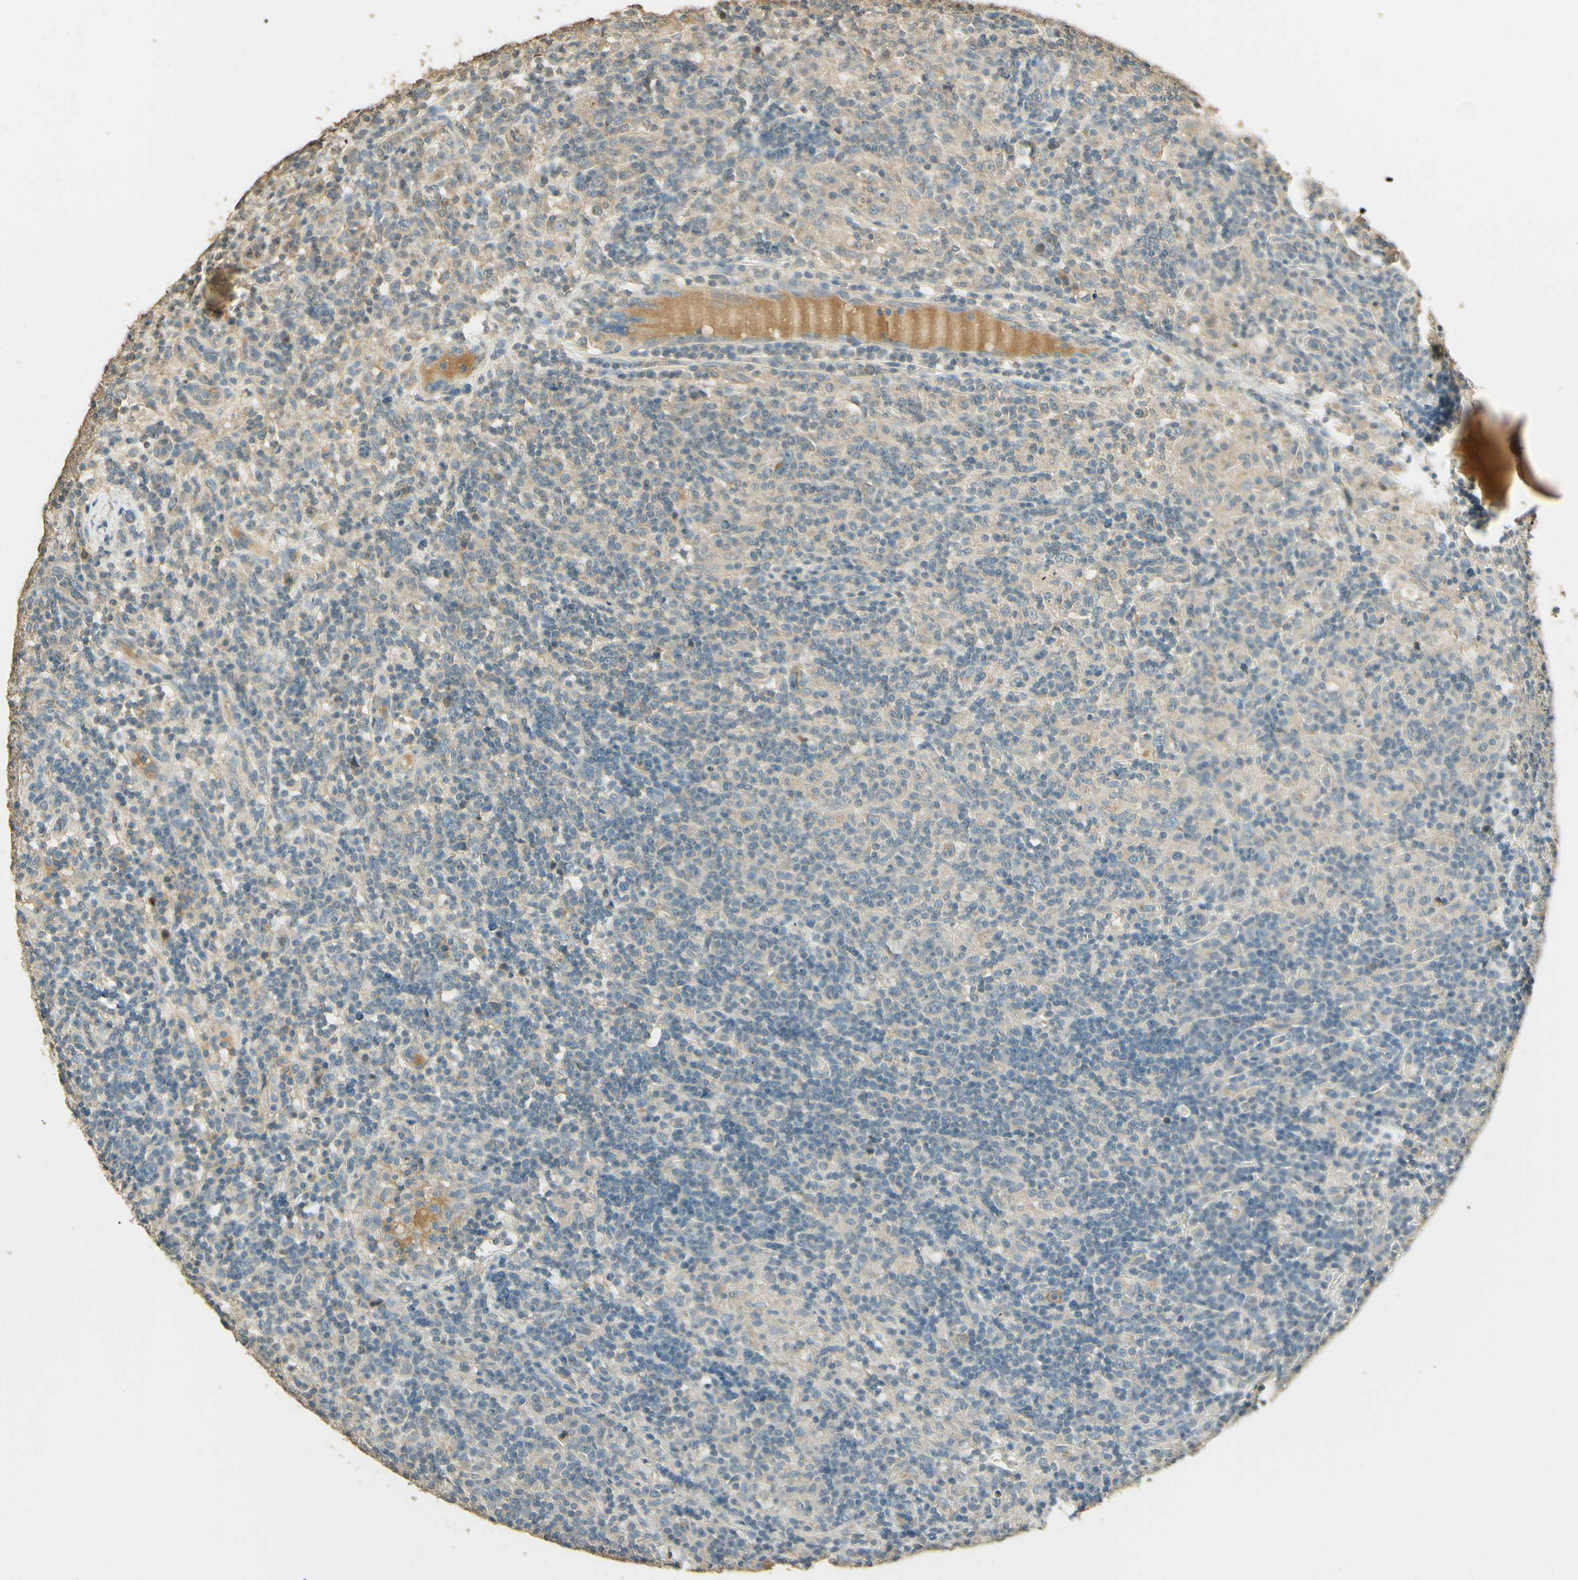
{"staining": {"intensity": "weak", "quantity": "25%-75%", "location": "cytoplasmic/membranous"}, "tissue": "lymphoma", "cell_type": "Tumor cells", "image_type": "cancer", "snomed": [{"axis": "morphology", "description": "Hodgkin's disease, NOS"}, {"axis": "topography", "description": "Lymph node"}], "caption": "Immunohistochemical staining of Hodgkin's disease exhibits weak cytoplasmic/membranous protein positivity in about 25%-75% of tumor cells.", "gene": "UXS1", "patient": {"sex": "male", "age": 70}}